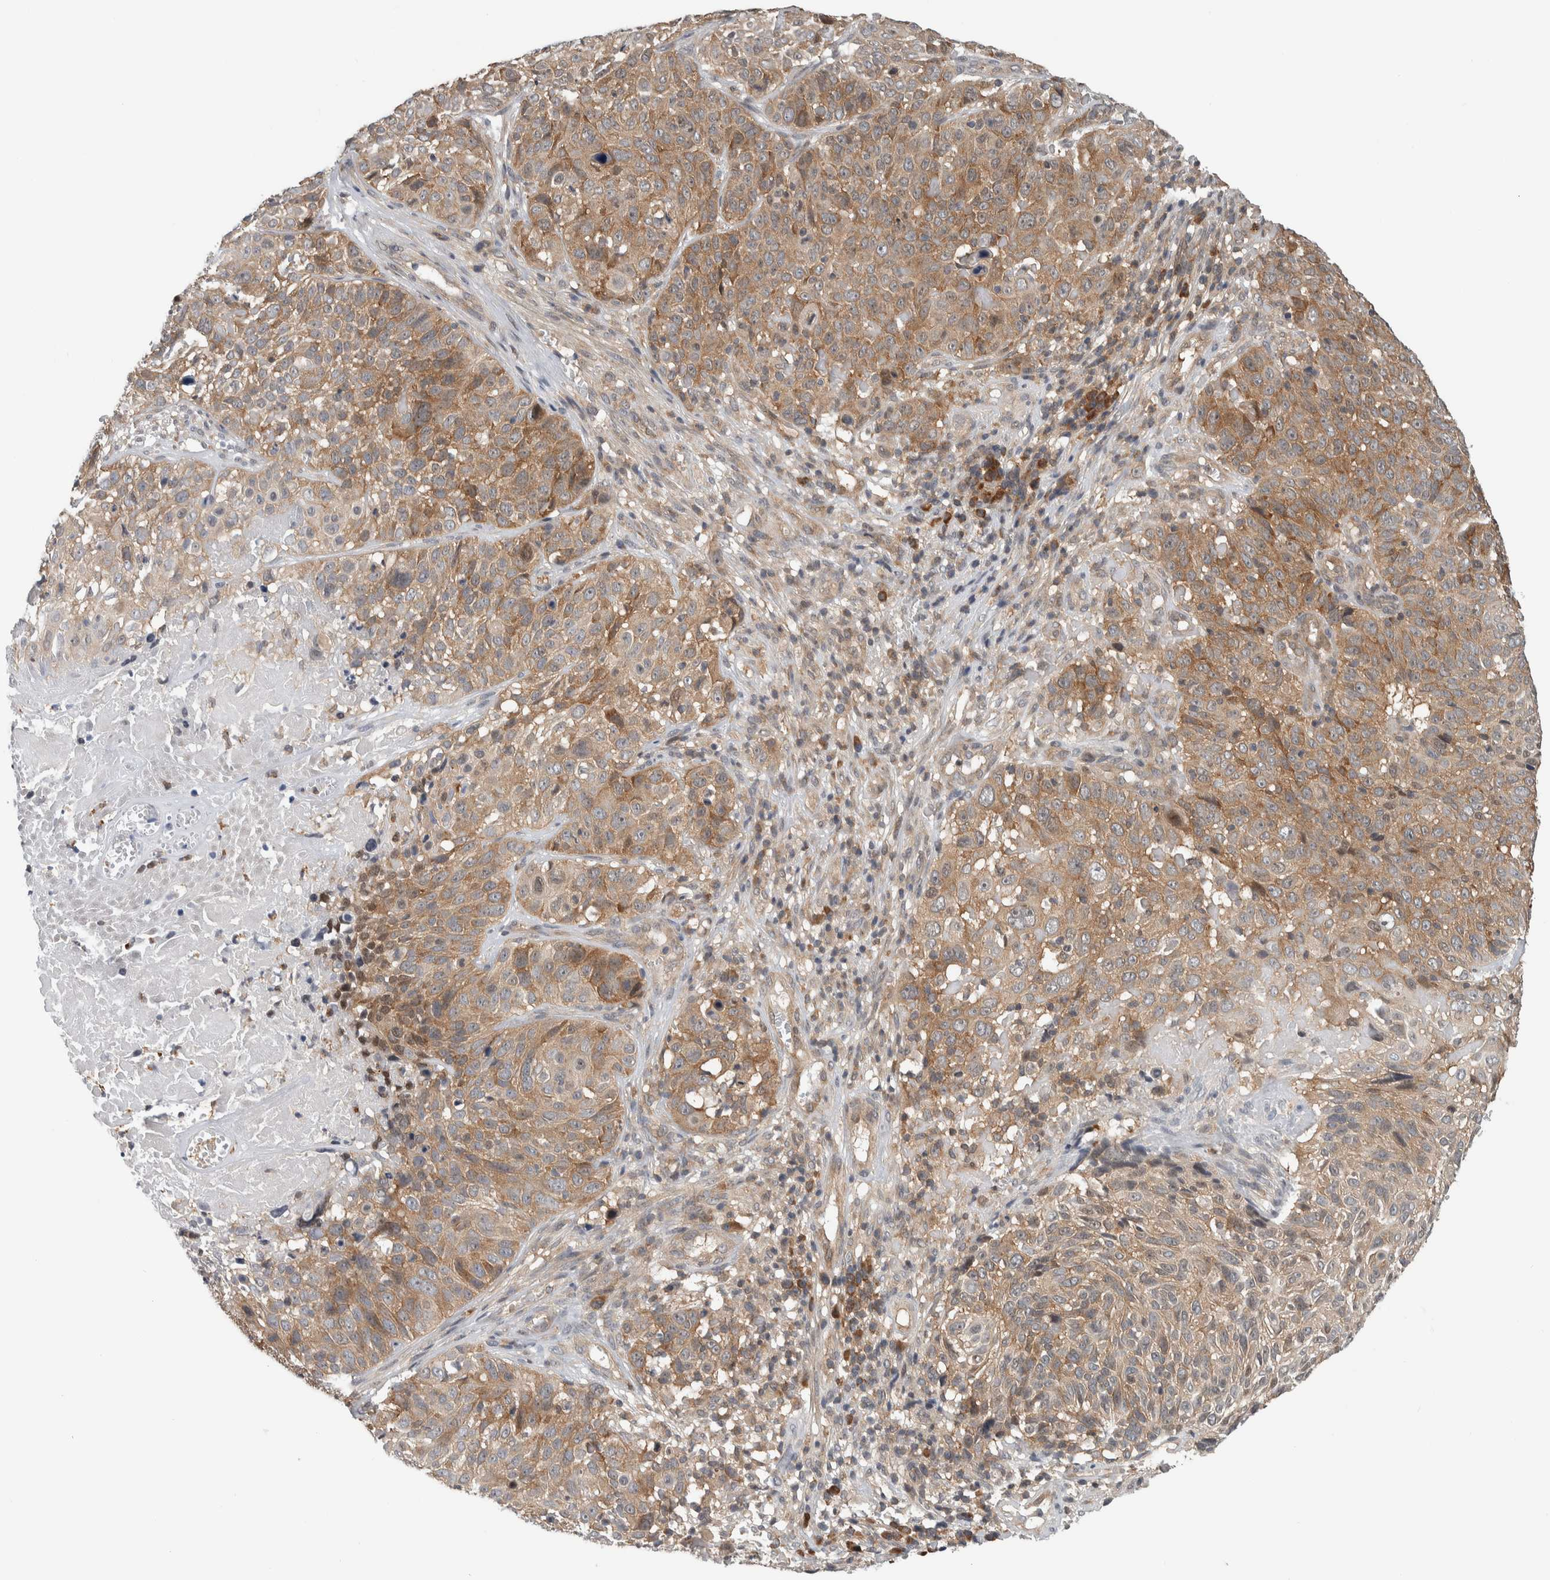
{"staining": {"intensity": "moderate", "quantity": ">75%", "location": "cytoplasmic/membranous"}, "tissue": "cervical cancer", "cell_type": "Tumor cells", "image_type": "cancer", "snomed": [{"axis": "morphology", "description": "Squamous cell carcinoma, NOS"}, {"axis": "topography", "description": "Cervix"}], "caption": "Approximately >75% of tumor cells in cervical cancer (squamous cell carcinoma) display moderate cytoplasmic/membranous protein staining as visualized by brown immunohistochemical staining.", "gene": "CCDC43", "patient": {"sex": "female", "age": 74}}